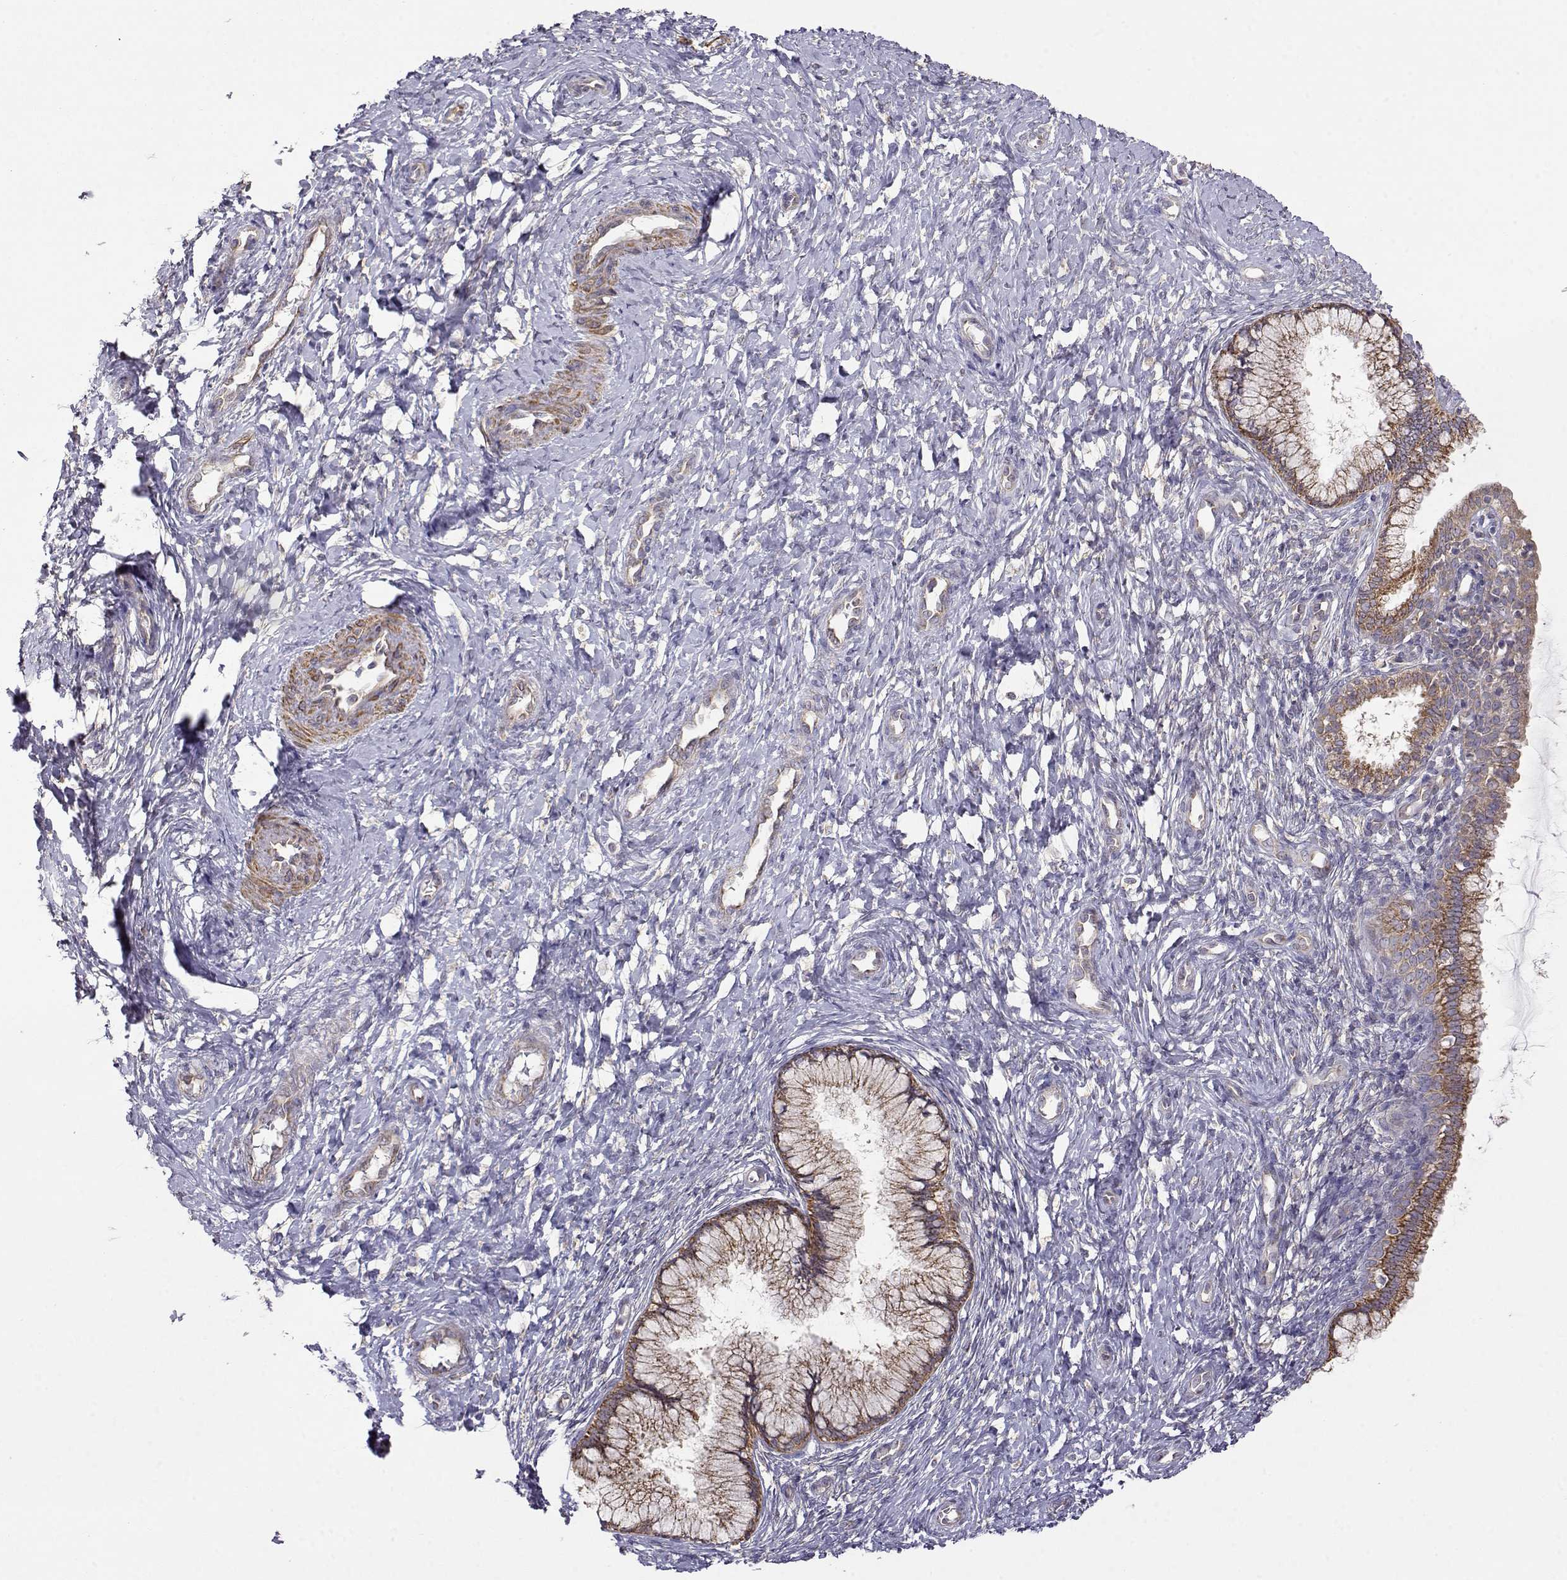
{"staining": {"intensity": "strong", "quantity": ">75%", "location": "cytoplasmic/membranous"}, "tissue": "cervix", "cell_type": "Glandular cells", "image_type": "normal", "snomed": [{"axis": "morphology", "description": "Normal tissue, NOS"}, {"axis": "topography", "description": "Cervix"}], "caption": "DAB immunohistochemical staining of unremarkable human cervix displays strong cytoplasmic/membranous protein staining in about >75% of glandular cells.", "gene": "PAIP1", "patient": {"sex": "female", "age": 37}}